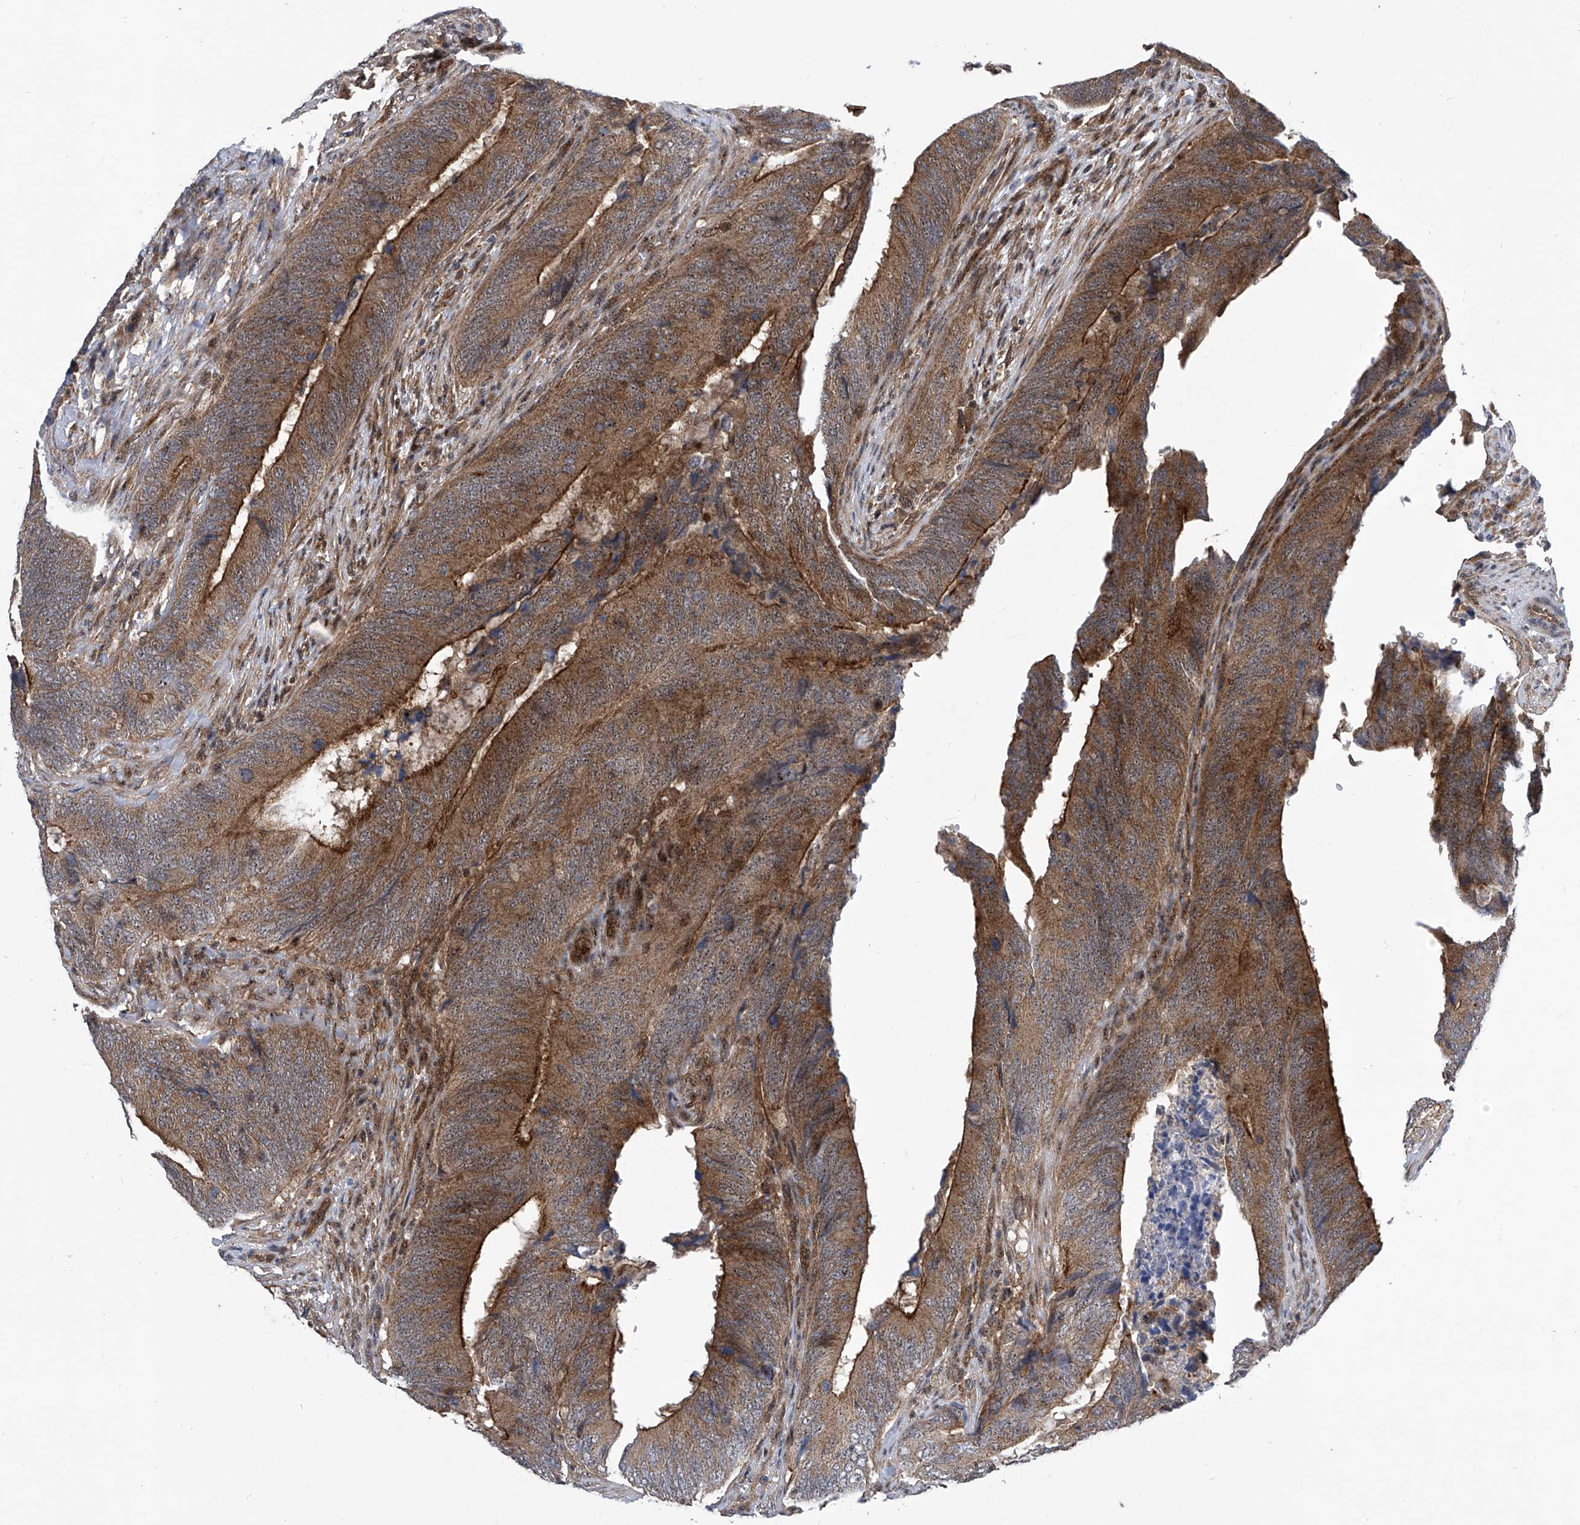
{"staining": {"intensity": "strong", "quantity": ">75%", "location": "cytoplasmic/membranous"}, "tissue": "colorectal cancer", "cell_type": "Tumor cells", "image_type": "cancer", "snomed": [{"axis": "morphology", "description": "Normal tissue, NOS"}, {"axis": "morphology", "description": "Adenocarcinoma, NOS"}, {"axis": "topography", "description": "Colon"}], "caption": "Strong cytoplasmic/membranous protein staining is present in approximately >75% of tumor cells in colorectal cancer.", "gene": "CISH", "patient": {"sex": "male", "age": 56}}